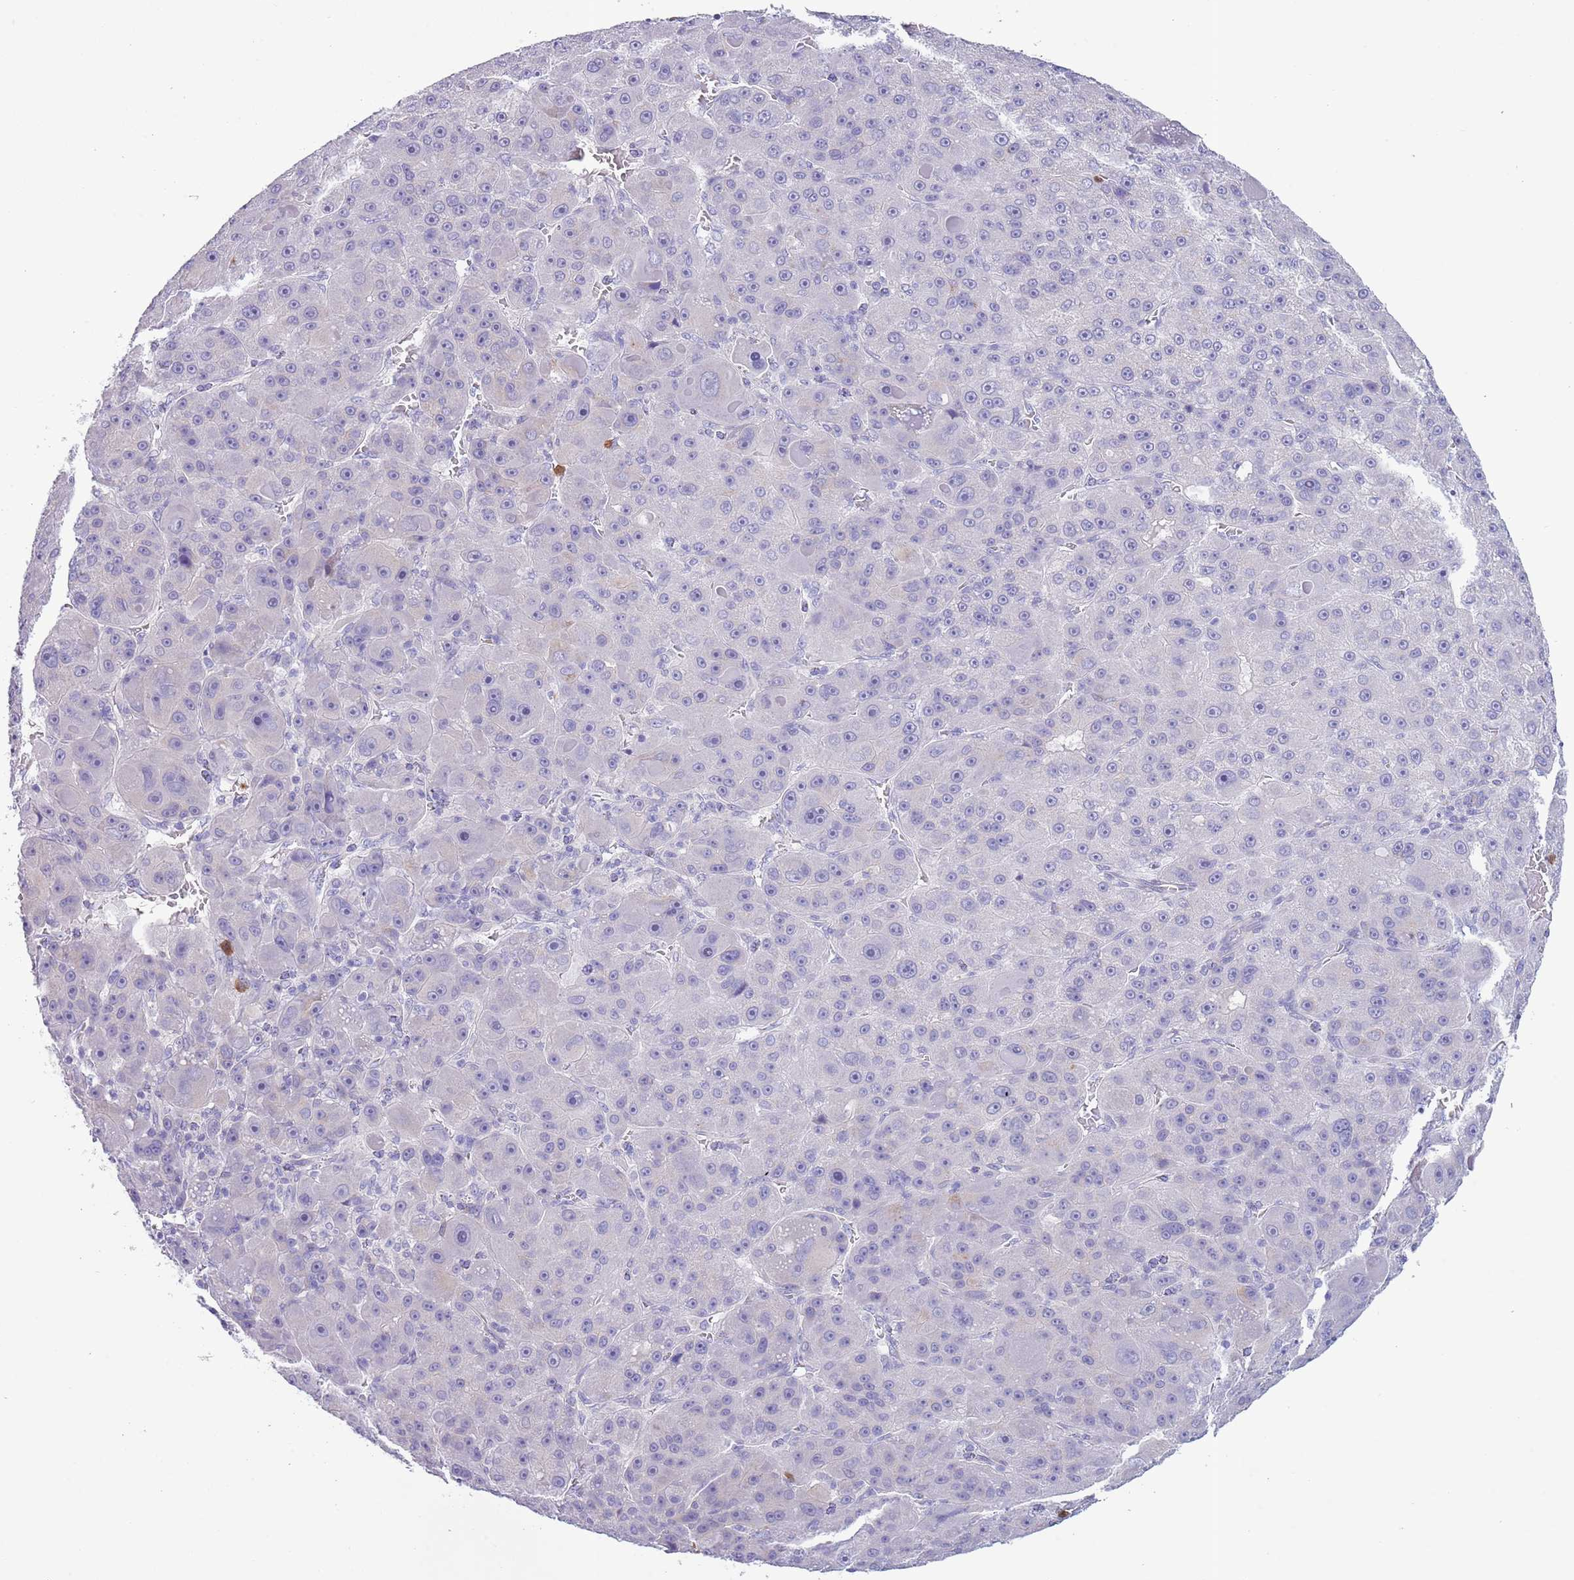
{"staining": {"intensity": "negative", "quantity": "none", "location": "none"}, "tissue": "liver cancer", "cell_type": "Tumor cells", "image_type": "cancer", "snomed": [{"axis": "morphology", "description": "Carcinoma, Hepatocellular, NOS"}, {"axis": "topography", "description": "Liver"}], "caption": "Liver cancer (hepatocellular carcinoma) was stained to show a protein in brown. There is no significant expression in tumor cells. (Immunohistochemistry (ihc), brightfield microscopy, high magnification).", "gene": "ZFP2", "patient": {"sex": "male", "age": 76}}